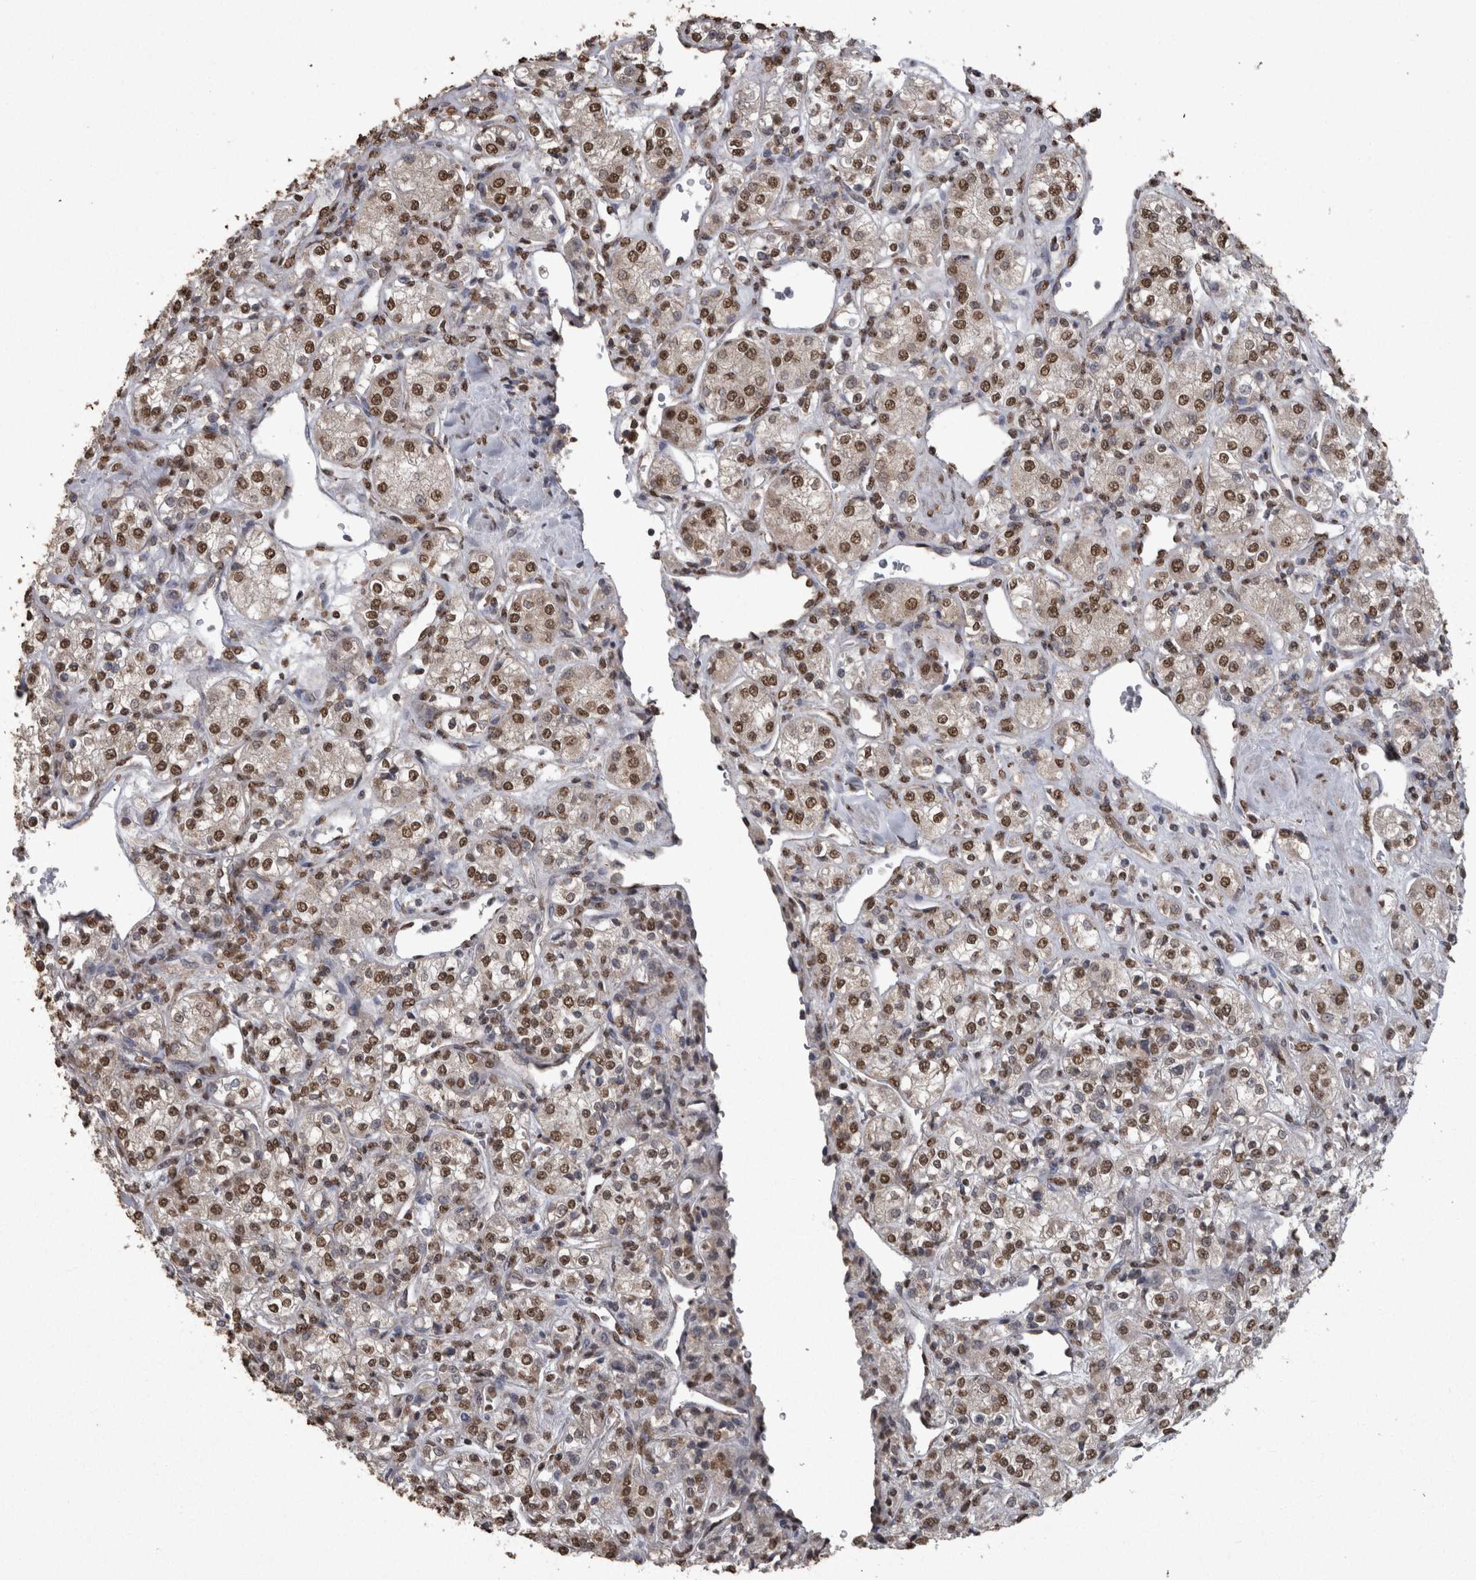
{"staining": {"intensity": "moderate", "quantity": ">75%", "location": "nuclear"}, "tissue": "renal cancer", "cell_type": "Tumor cells", "image_type": "cancer", "snomed": [{"axis": "morphology", "description": "Adenocarcinoma, NOS"}, {"axis": "topography", "description": "Kidney"}], "caption": "Human adenocarcinoma (renal) stained with a protein marker reveals moderate staining in tumor cells.", "gene": "SMAD7", "patient": {"sex": "male", "age": 77}}